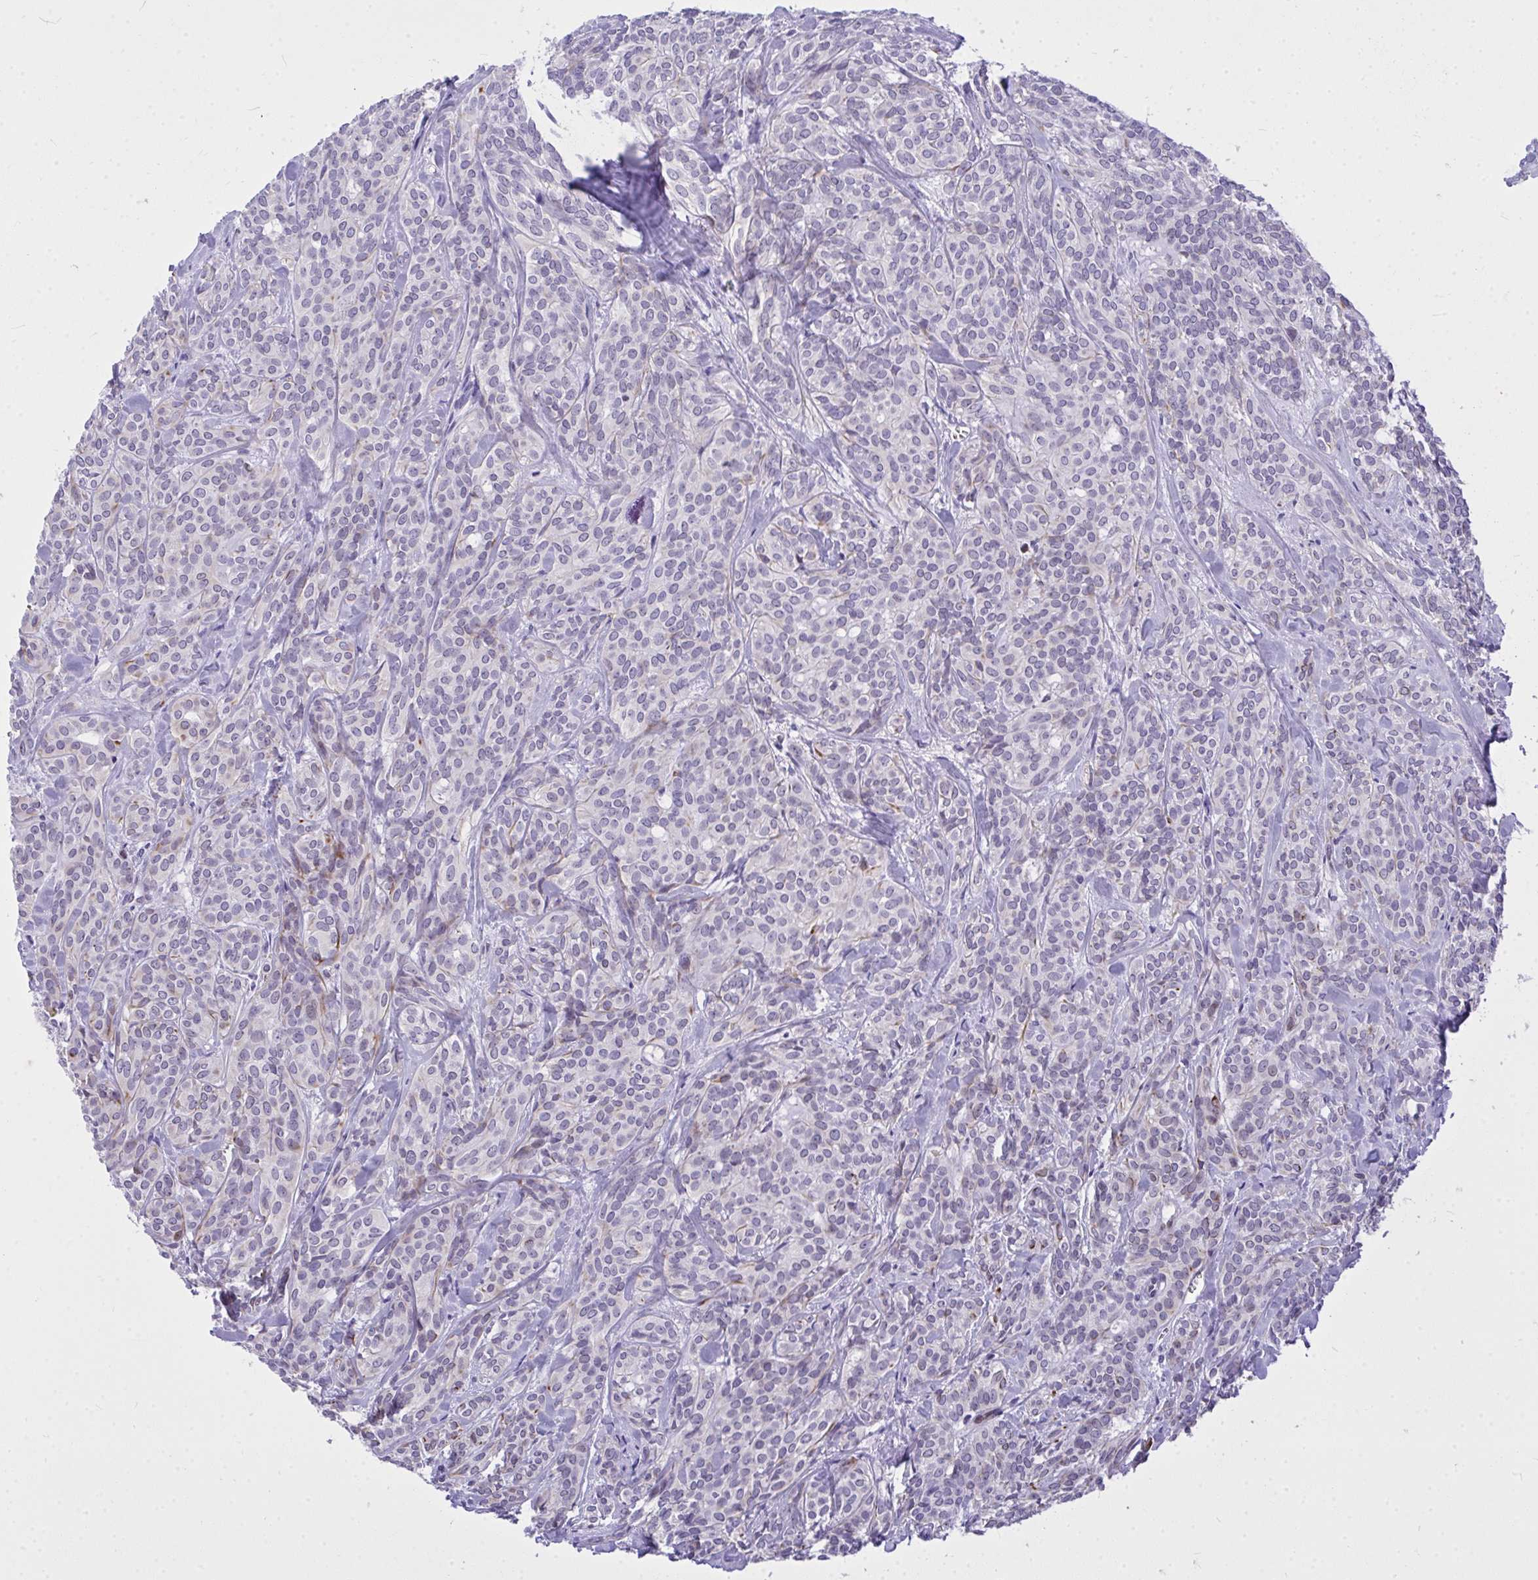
{"staining": {"intensity": "negative", "quantity": "none", "location": "none"}, "tissue": "head and neck cancer", "cell_type": "Tumor cells", "image_type": "cancer", "snomed": [{"axis": "morphology", "description": "Adenocarcinoma, NOS"}, {"axis": "topography", "description": "Head-Neck"}], "caption": "The immunohistochemistry (IHC) image has no significant staining in tumor cells of adenocarcinoma (head and neck) tissue.", "gene": "TEAD4", "patient": {"sex": "female", "age": 57}}